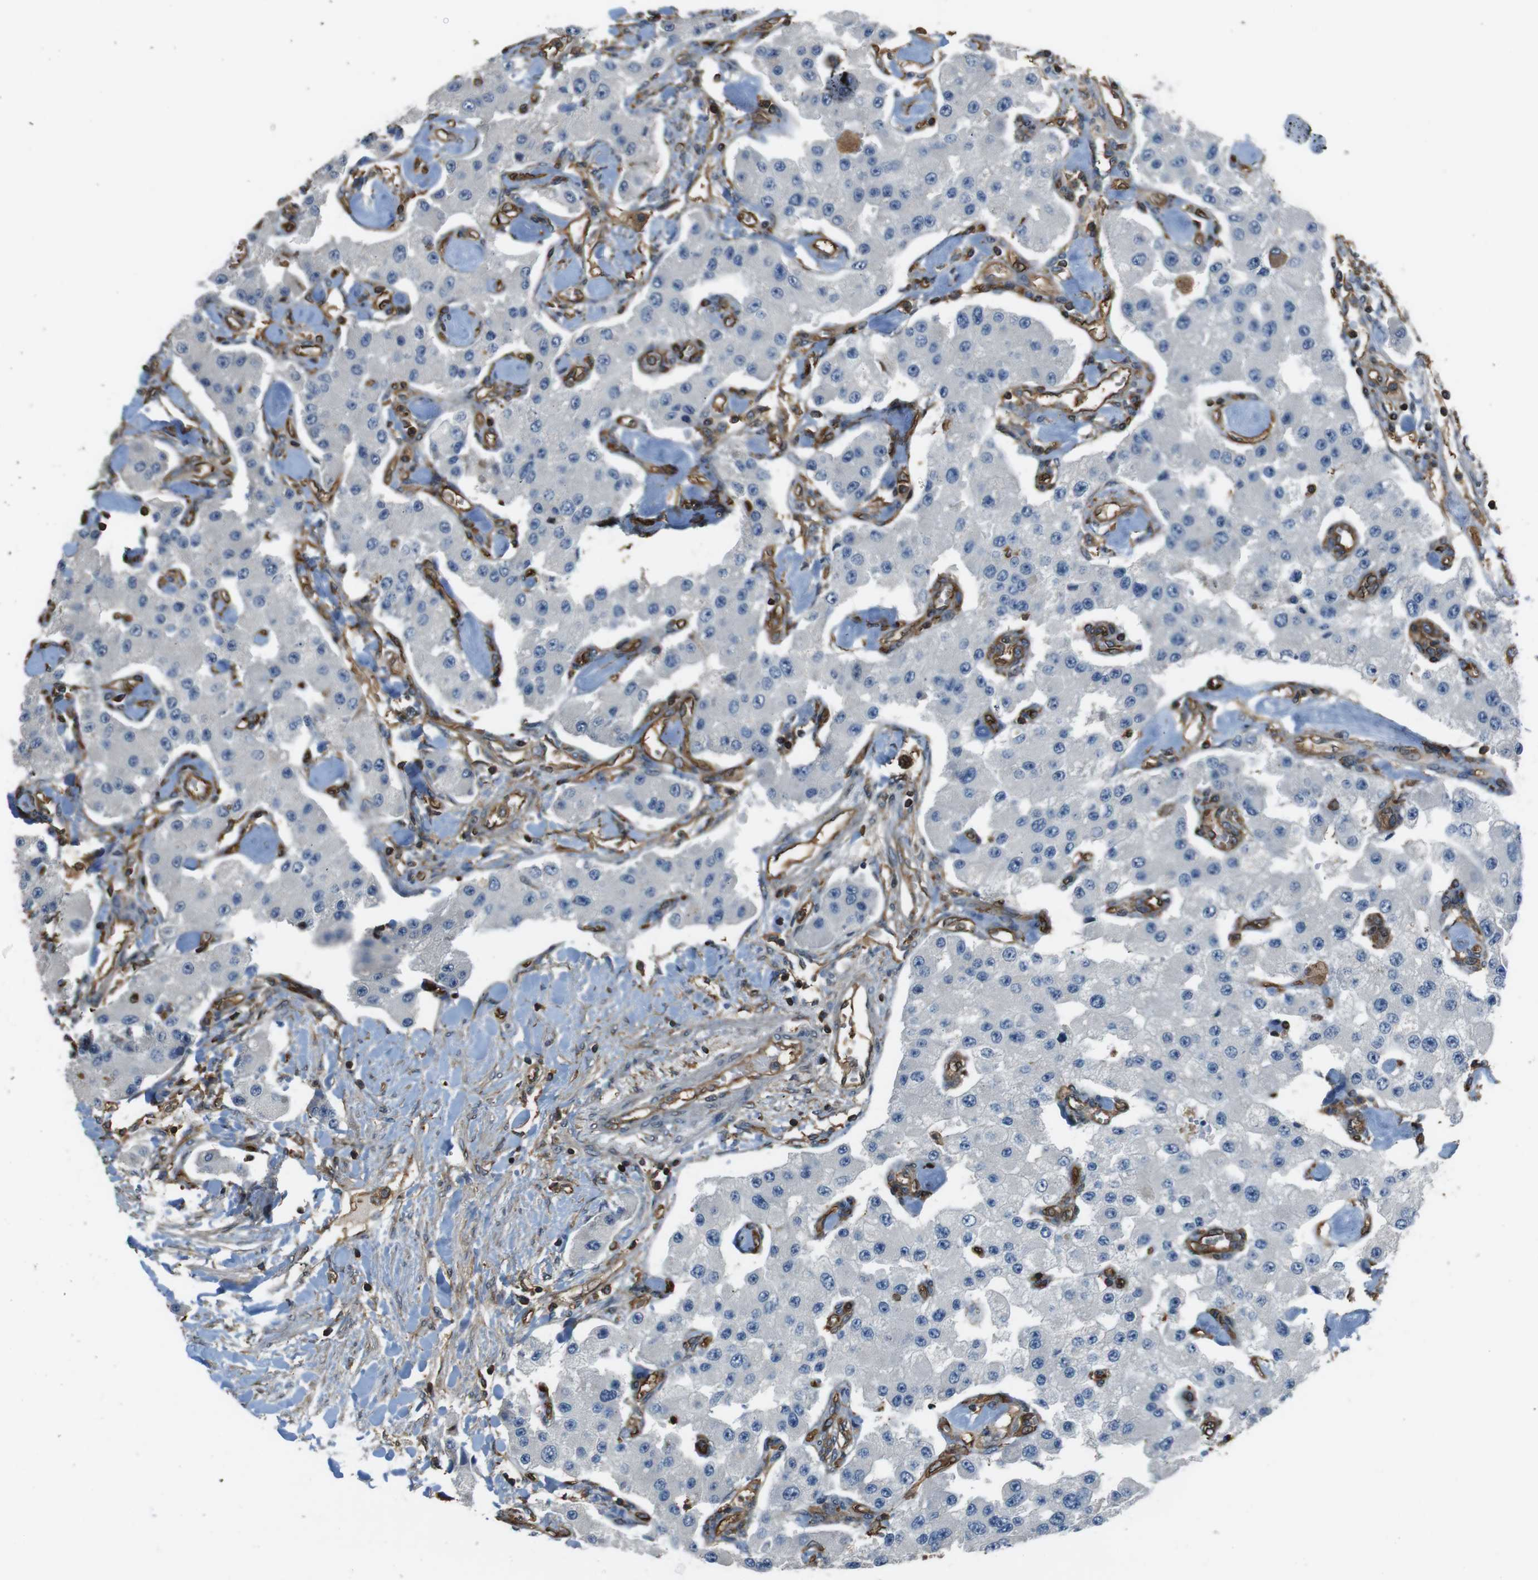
{"staining": {"intensity": "negative", "quantity": "none", "location": "none"}, "tissue": "carcinoid", "cell_type": "Tumor cells", "image_type": "cancer", "snomed": [{"axis": "morphology", "description": "Carcinoid, malignant, NOS"}, {"axis": "topography", "description": "Pancreas"}], "caption": "Malignant carcinoid was stained to show a protein in brown. There is no significant expression in tumor cells.", "gene": "FCAR", "patient": {"sex": "male", "age": 41}}